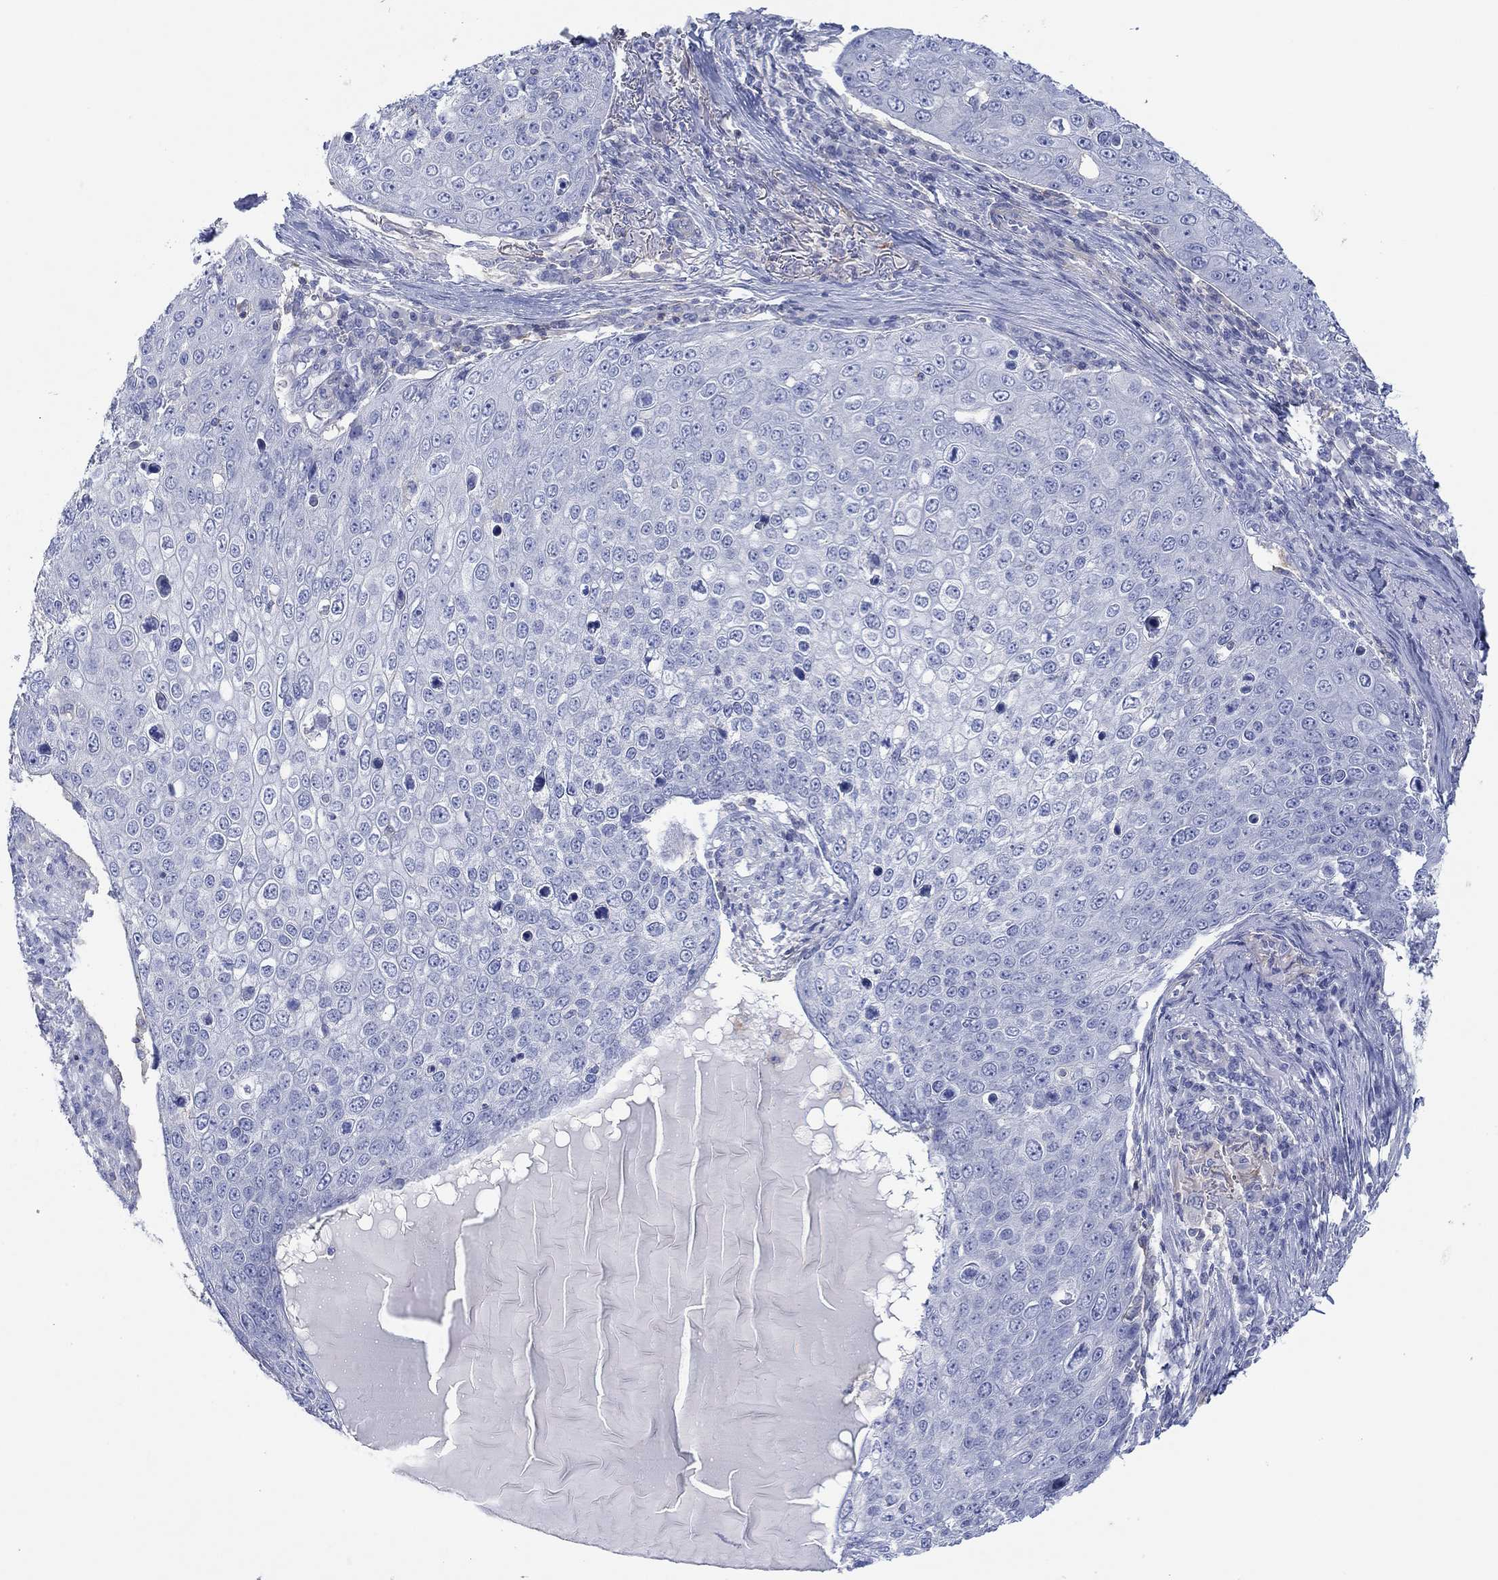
{"staining": {"intensity": "negative", "quantity": "none", "location": "none"}, "tissue": "skin cancer", "cell_type": "Tumor cells", "image_type": "cancer", "snomed": [{"axis": "morphology", "description": "Squamous cell carcinoma, NOS"}, {"axis": "topography", "description": "Skin"}], "caption": "Tumor cells are negative for brown protein staining in skin cancer.", "gene": "PPIL6", "patient": {"sex": "male", "age": 71}}